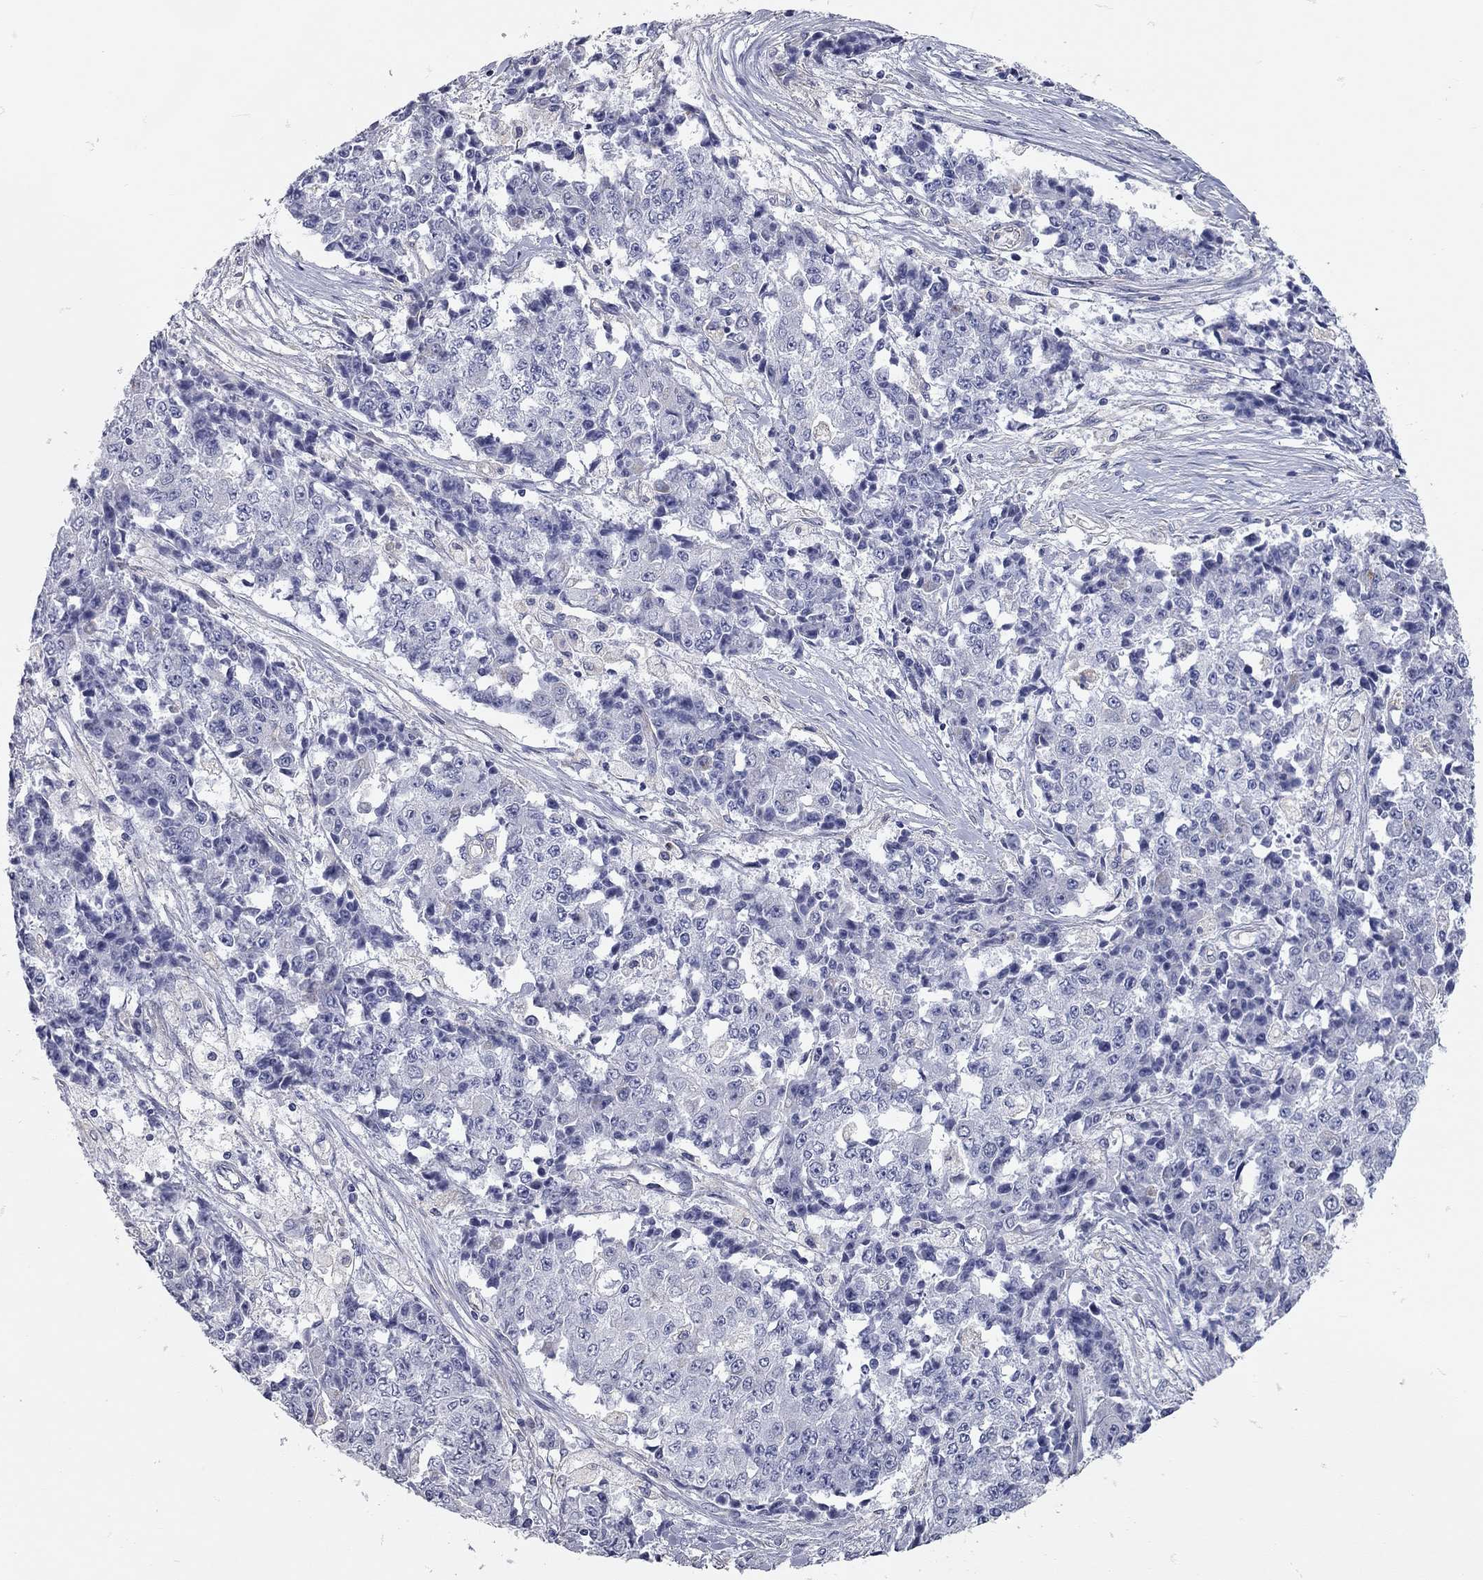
{"staining": {"intensity": "negative", "quantity": "none", "location": "none"}, "tissue": "ovarian cancer", "cell_type": "Tumor cells", "image_type": "cancer", "snomed": [{"axis": "morphology", "description": "Carcinoma, endometroid"}, {"axis": "topography", "description": "Ovary"}], "caption": "Tumor cells show no significant expression in ovarian cancer. (Immunohistochemistry (ihc), brightfield microscopy, high magnification).", "gene": "C10orf90", "patient": {"sex": "female", "age": 42}}